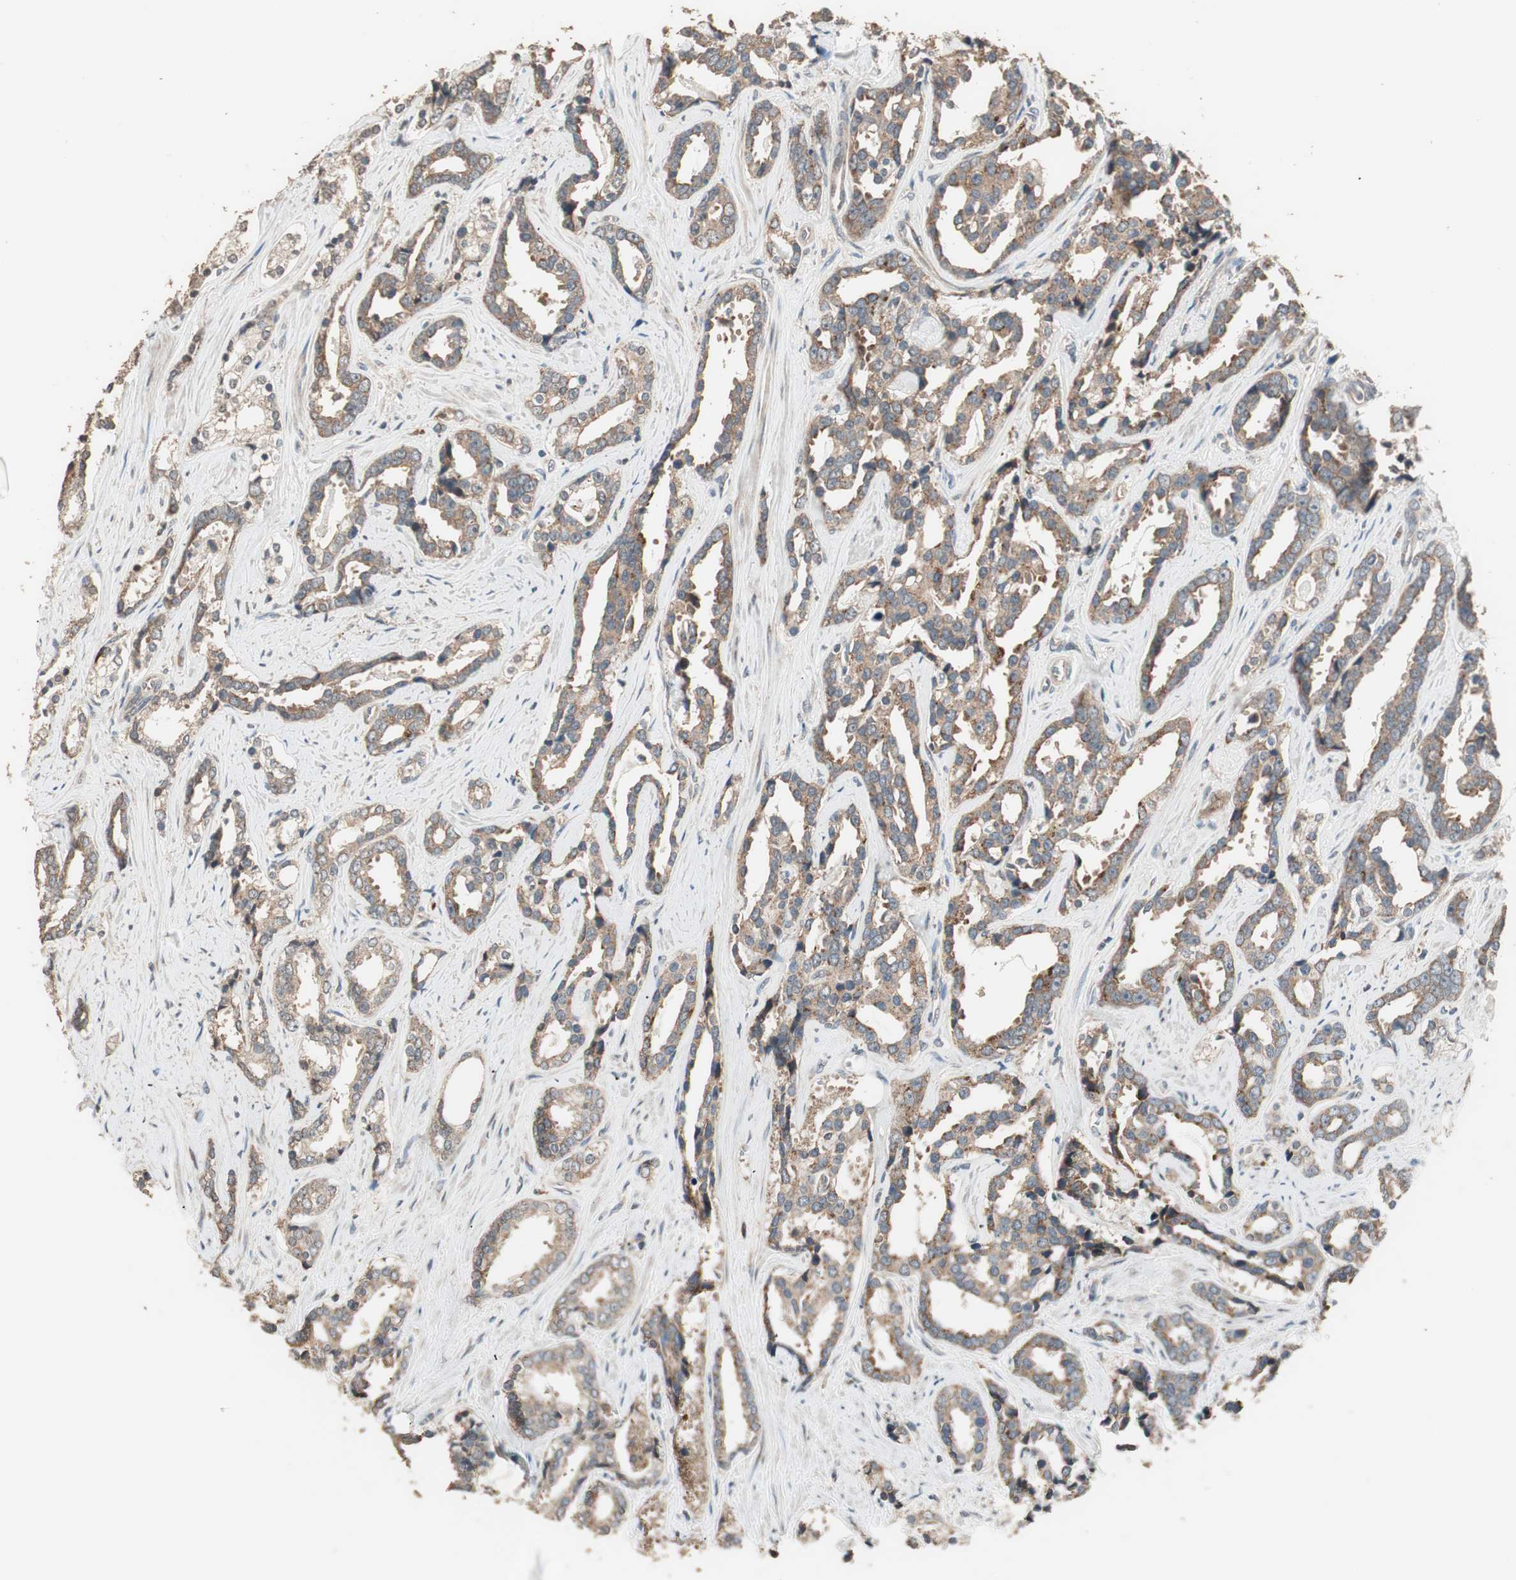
{"staining": {"intensity": "moderate", "quantity": ">75%", "location": "cytoplasmic/membranous"}, "tissue": "prostate cancer", "cell_type": "Tumor cells", "image_type": "cancer", "snomed": [{"axis": "morphology", "description": "Adenocarcinoma, High grade"}, {"axis": "topography", "description": "Prostate"}], "caption": "Human prostate high-grade adenocarcinoma stained with a protein marker demonstrates moderate staining in tumor cells.", "gene": "RARRES1", "patient": {"sex": "male", "age": 67}}